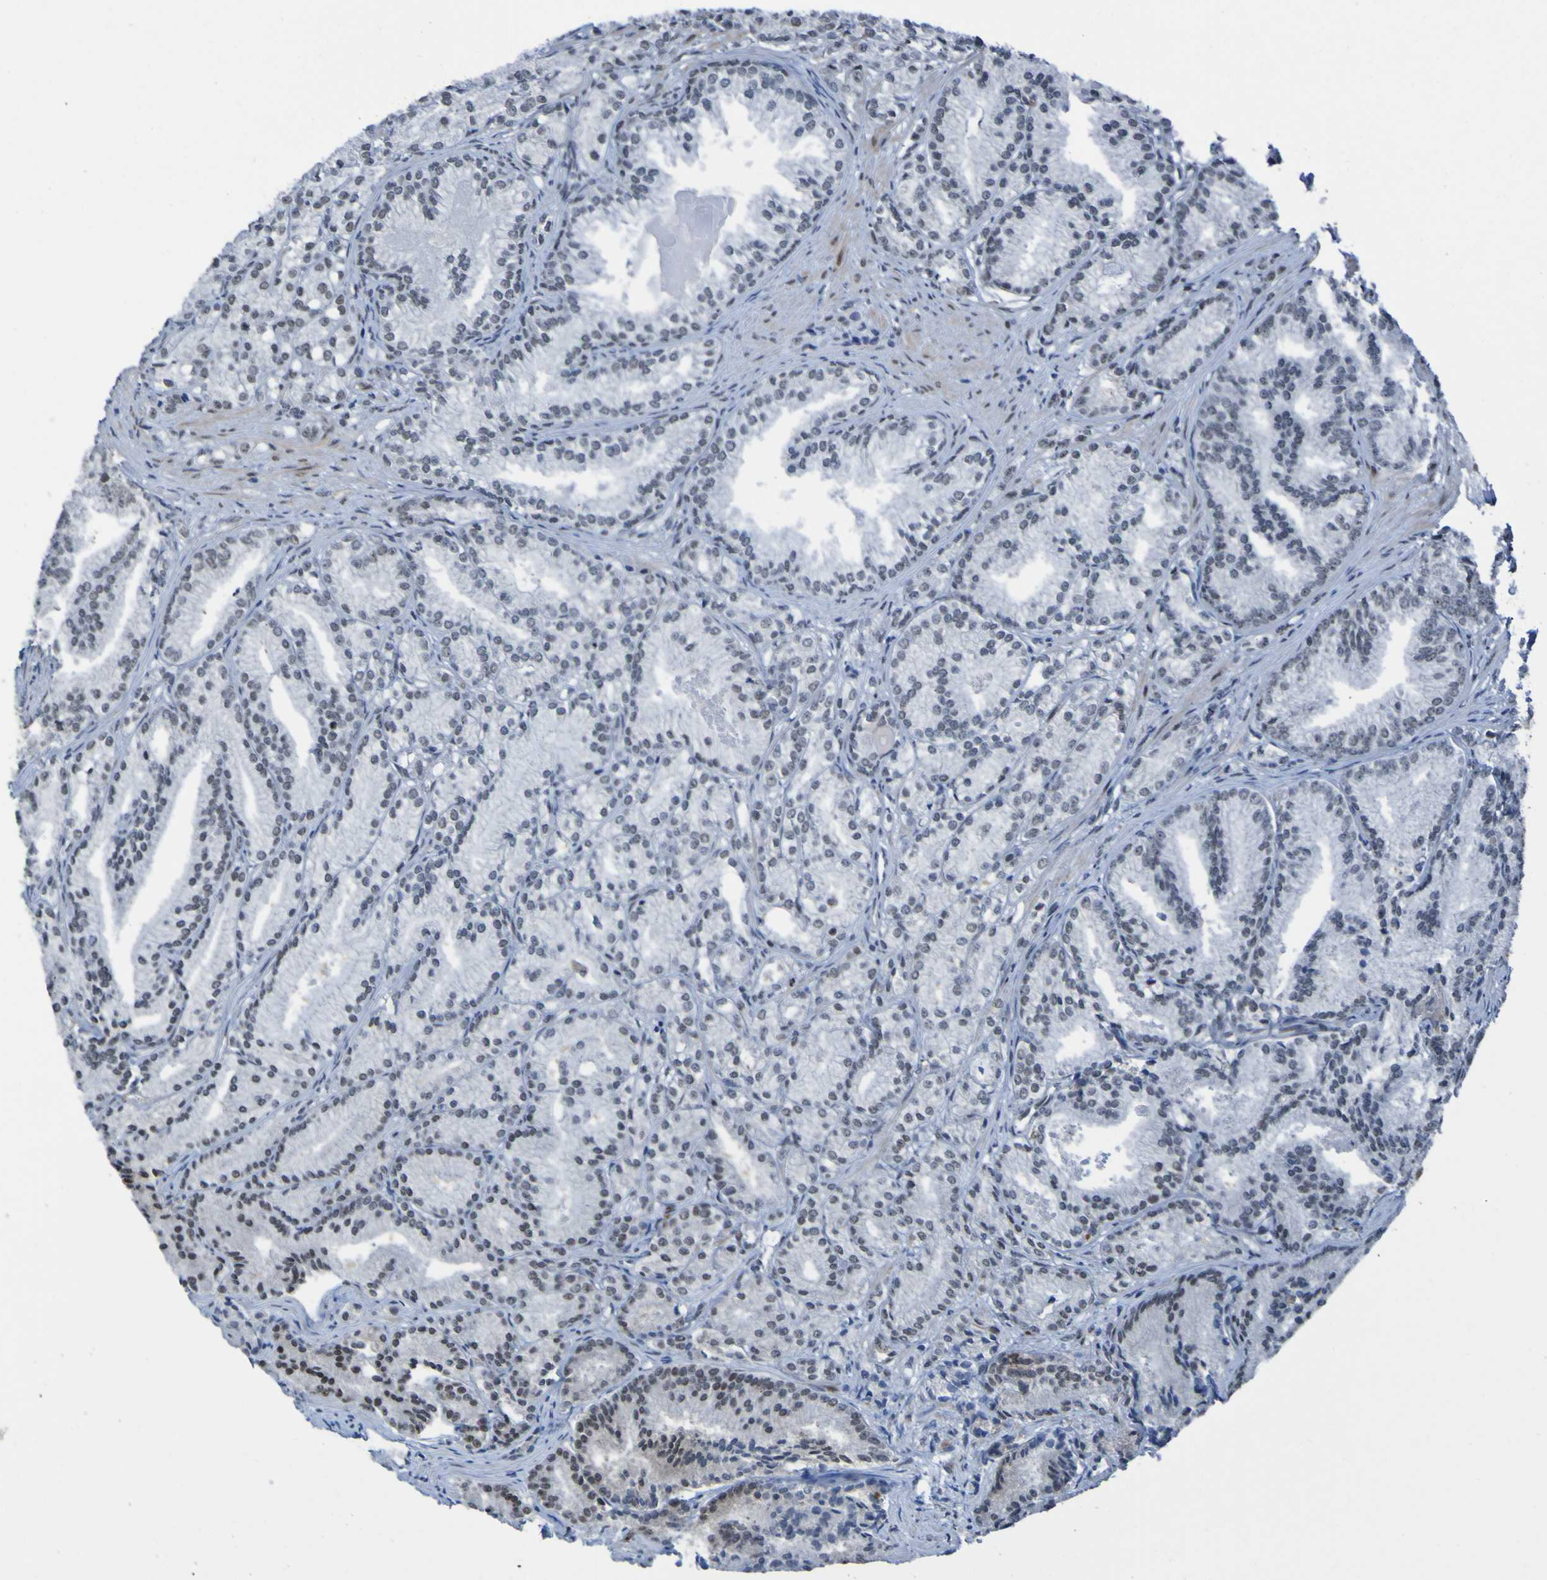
{"staining": {"intensity": "moderate", "quantity": "<25%", "location": "nuclear"}, "tissue": "prostate cancer", "cell_type": "Tumor cells", "image_type": "cancer", "snomed": [{"axis": "morphology", "description": "Adenocarcinoma, Low grade"}, {"axis": "topography", "description": "Prostate"}], "caption": "Adenocarcinoma (low-grade) (prostate) tissue displays moderate nuclear positivity in approximately <25% of tumor cells", "gene": "PHF2", "patient": {"sex": "male", "age": 72}}